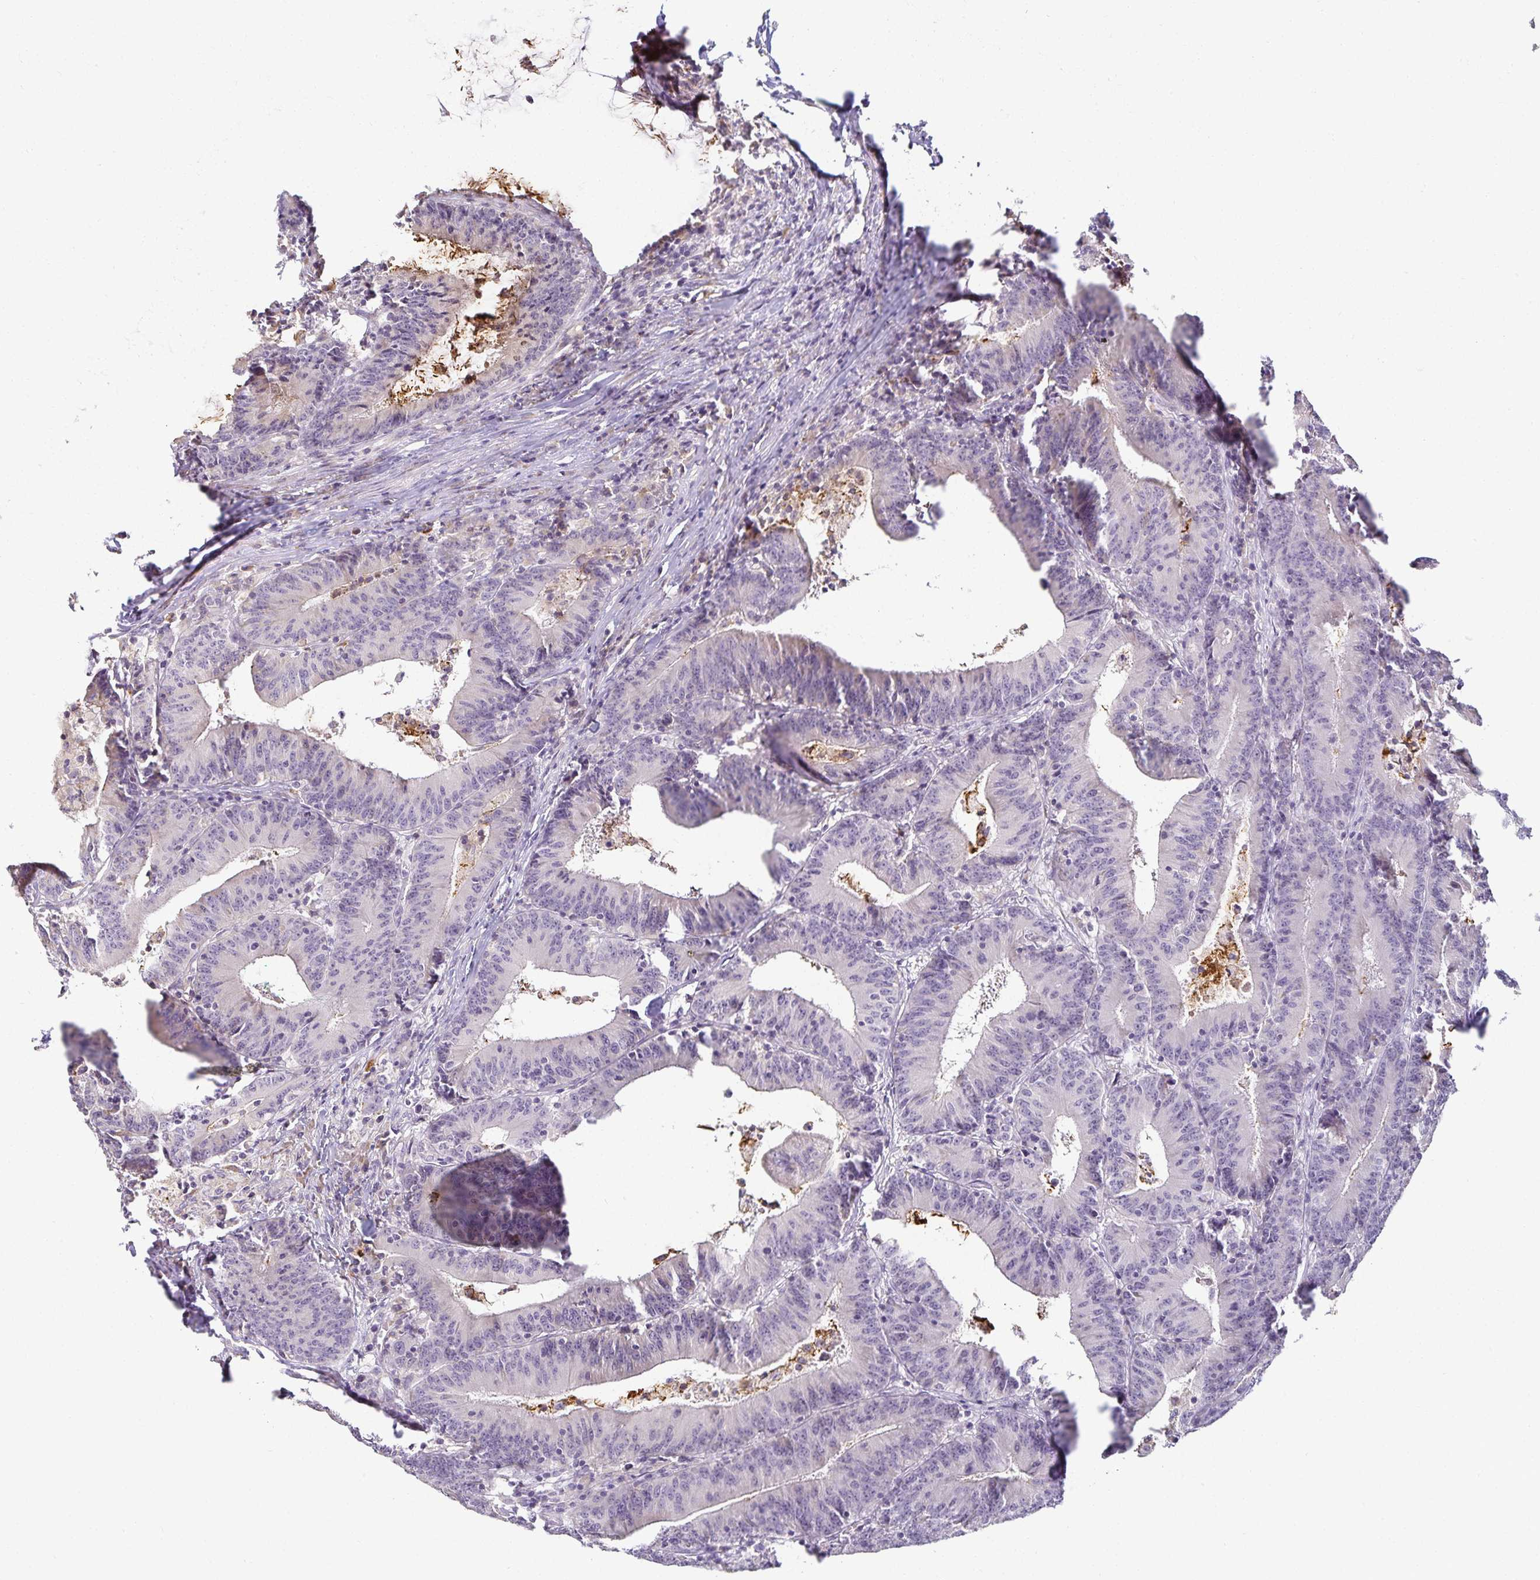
{"staining": {"intensity": "negative", "quantity": "none", "location": "none"}, "tissue": "colorectal cancer", "cell_type": "Tumor cells", "image_type": "cancer", "snomed": [{"axis": "morphology", "description": "Adenocarcinoma, NOS"}, {"axis": "topography", "description": "Colon"}], "caption": "Colorectal adenocarcinoma stained for a protein using immunohistochemistry (IHC) exhibits no positivity tumor cells.", "gene": "GP2", "patient": {"sex": "female", "age": 78}}